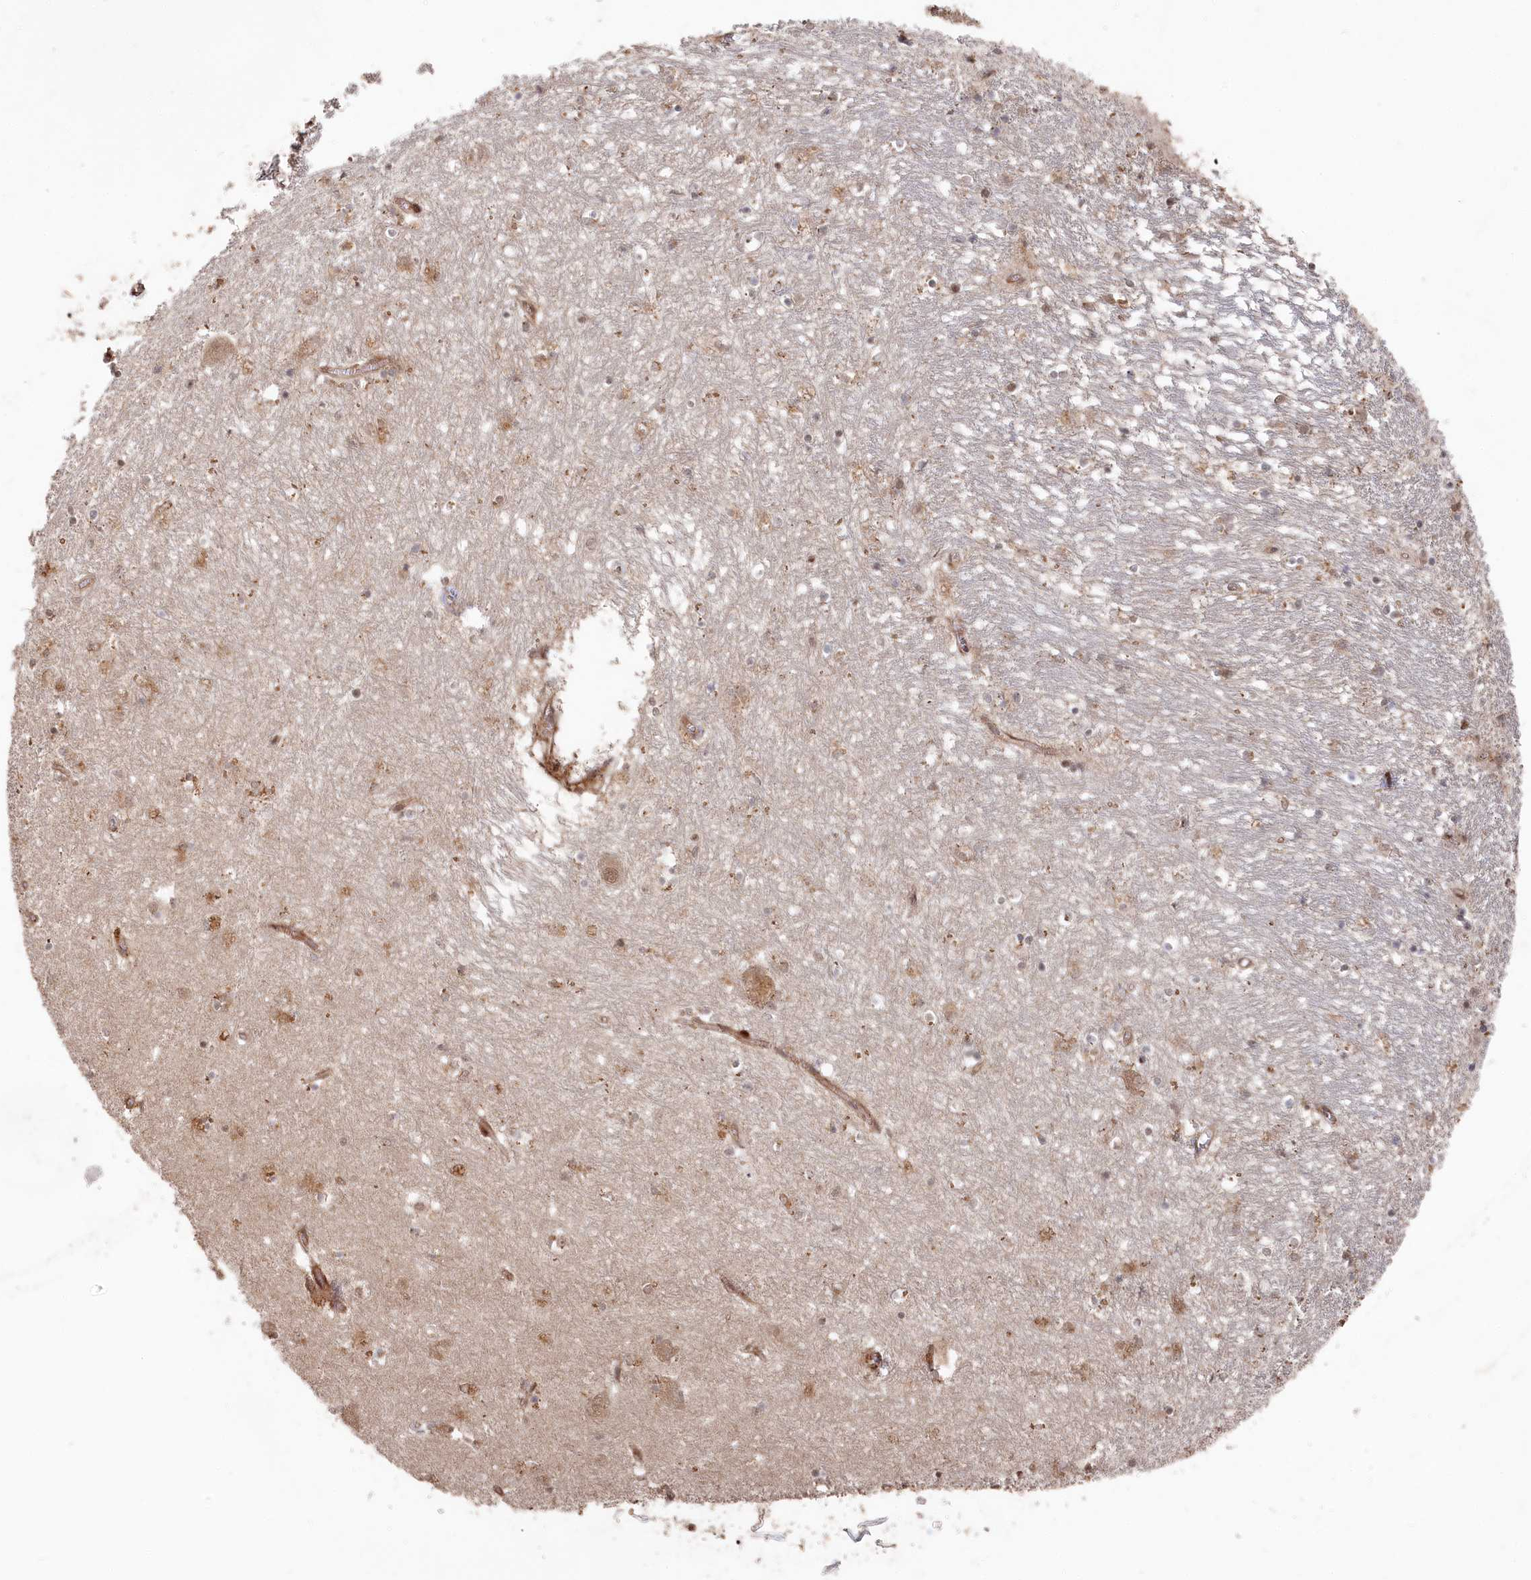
{"staining": {"intensity": "moderate", "quantity": "25%-75%", "location": "cytoplasmic/membranous,nuclear"}, "tissue": "hippocampus", "cell_type": "Glial cells", "image_type": "normal", "snomed": [{"axis": "morphology", "description": "Normal tissue, NOS"}, {"axis": "topography", "description": "Hippocampus"}], "caption": "Hippocampus stained for a protein displays moderate cytoplasmic/membranous,nuclear positivity in glial cells. The staining is performed using DAB brown chromogen to label protein expression. The nuclei are counter-stained blue using hematoxylin.", "gene": "POLR3A", "patient": {"sex": "male", "age": 70}}